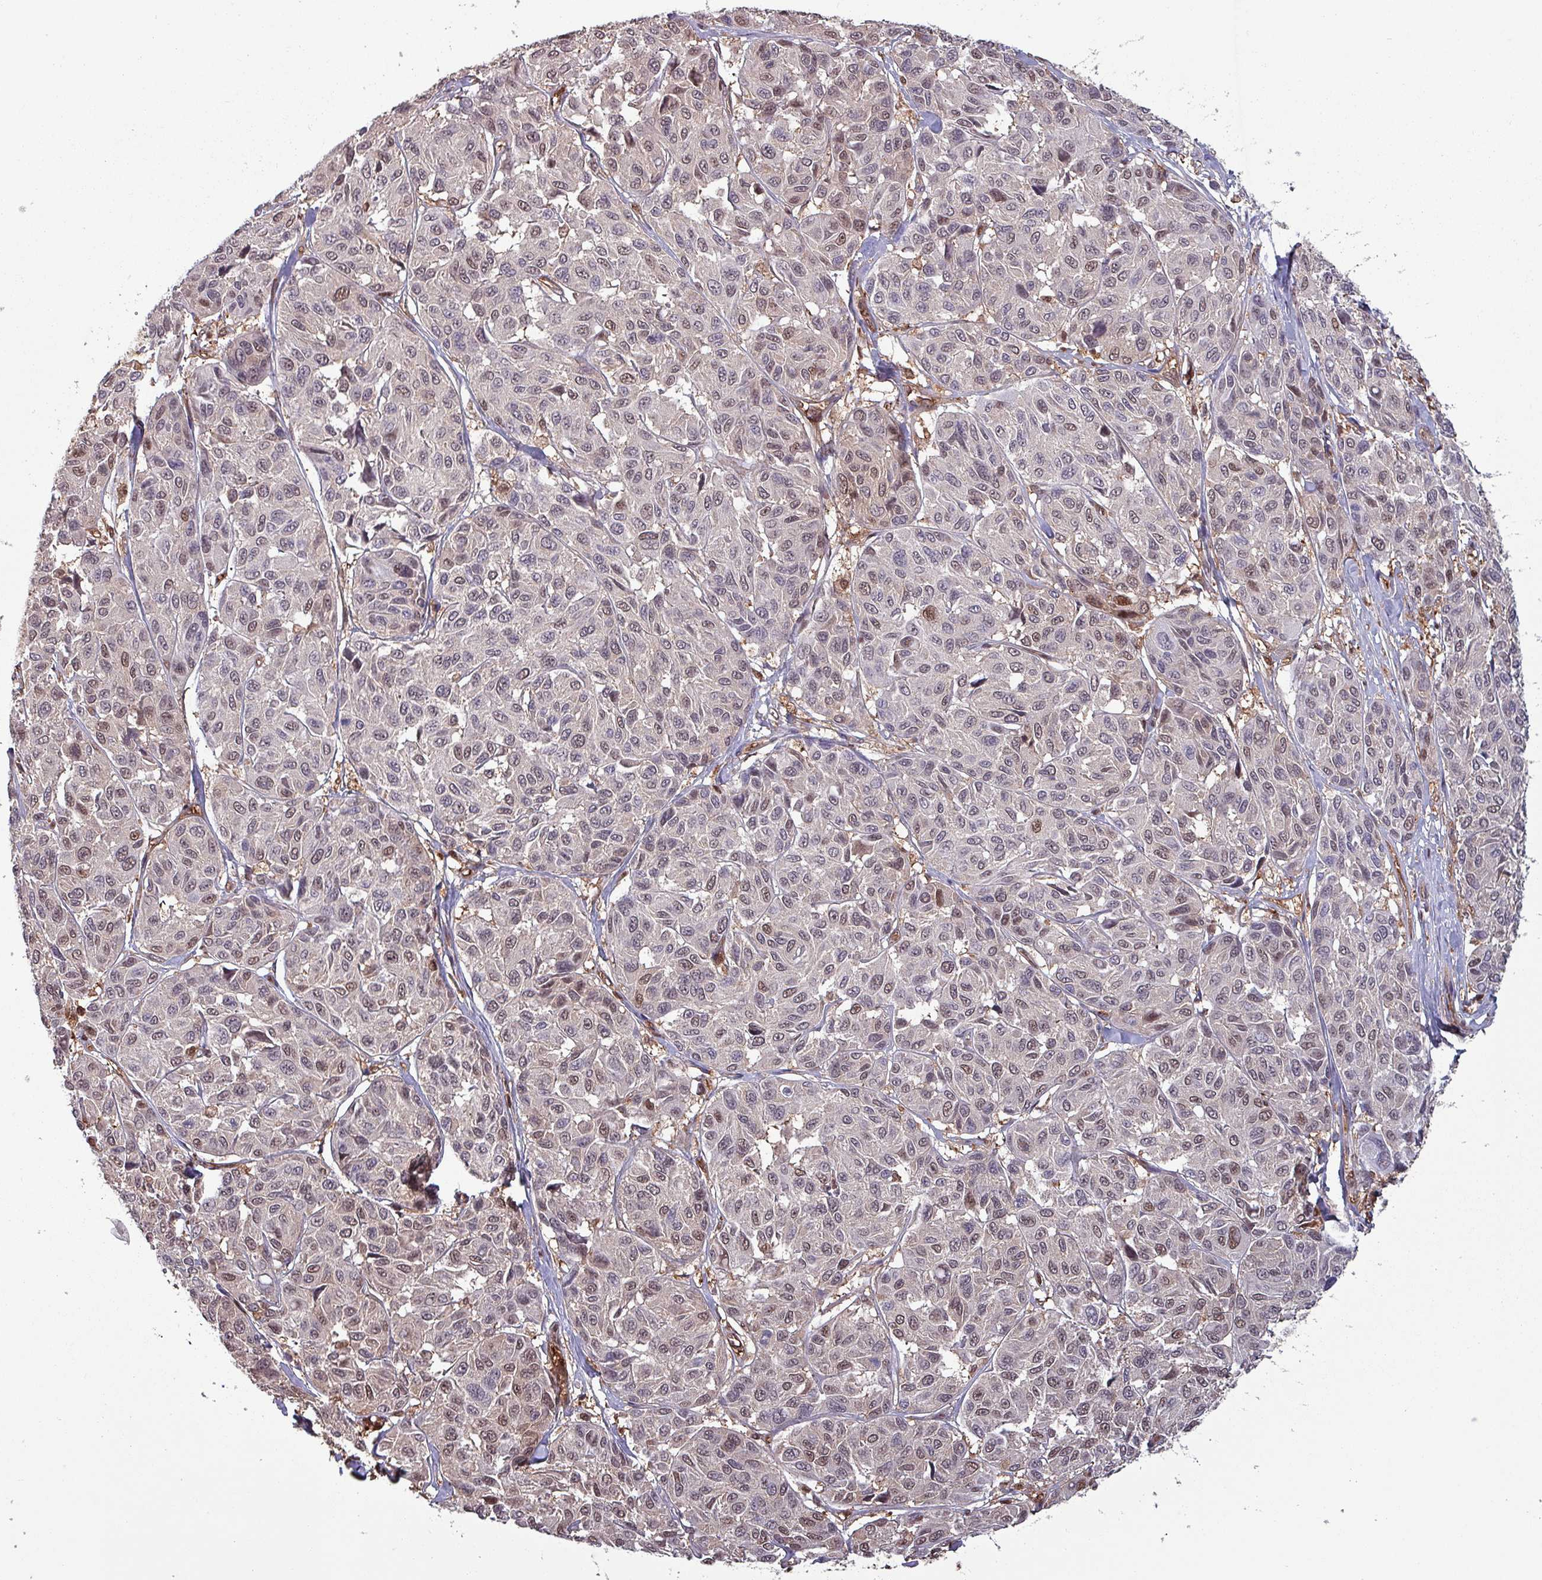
{"staining": {"intensity": "moderate", "quantity": "25%-75%", "location": "cytoplasmic/membranous,nuclear"}, "tissue": "melanoma", "cell_type": "Tumor cells", "image_type": "cancer", "snomed": [{"axis": "morphology", "description": "Malignant melanoma, NOS"}, {"axis": "topography", "description": "Skin"}], "caption": "A brown stain shows moderate cytoplasmic/membranous and nuclear staining of a protein in malignant melanoma tumor cells. The staining was performed using DAB (3,3'-diaminobenzidine), with brown indicating positive protein expression. Nuclei are stained blue with hematoxylin.", "gene": "PSMB8", "patient": {"sex": "female", "age": 66}}